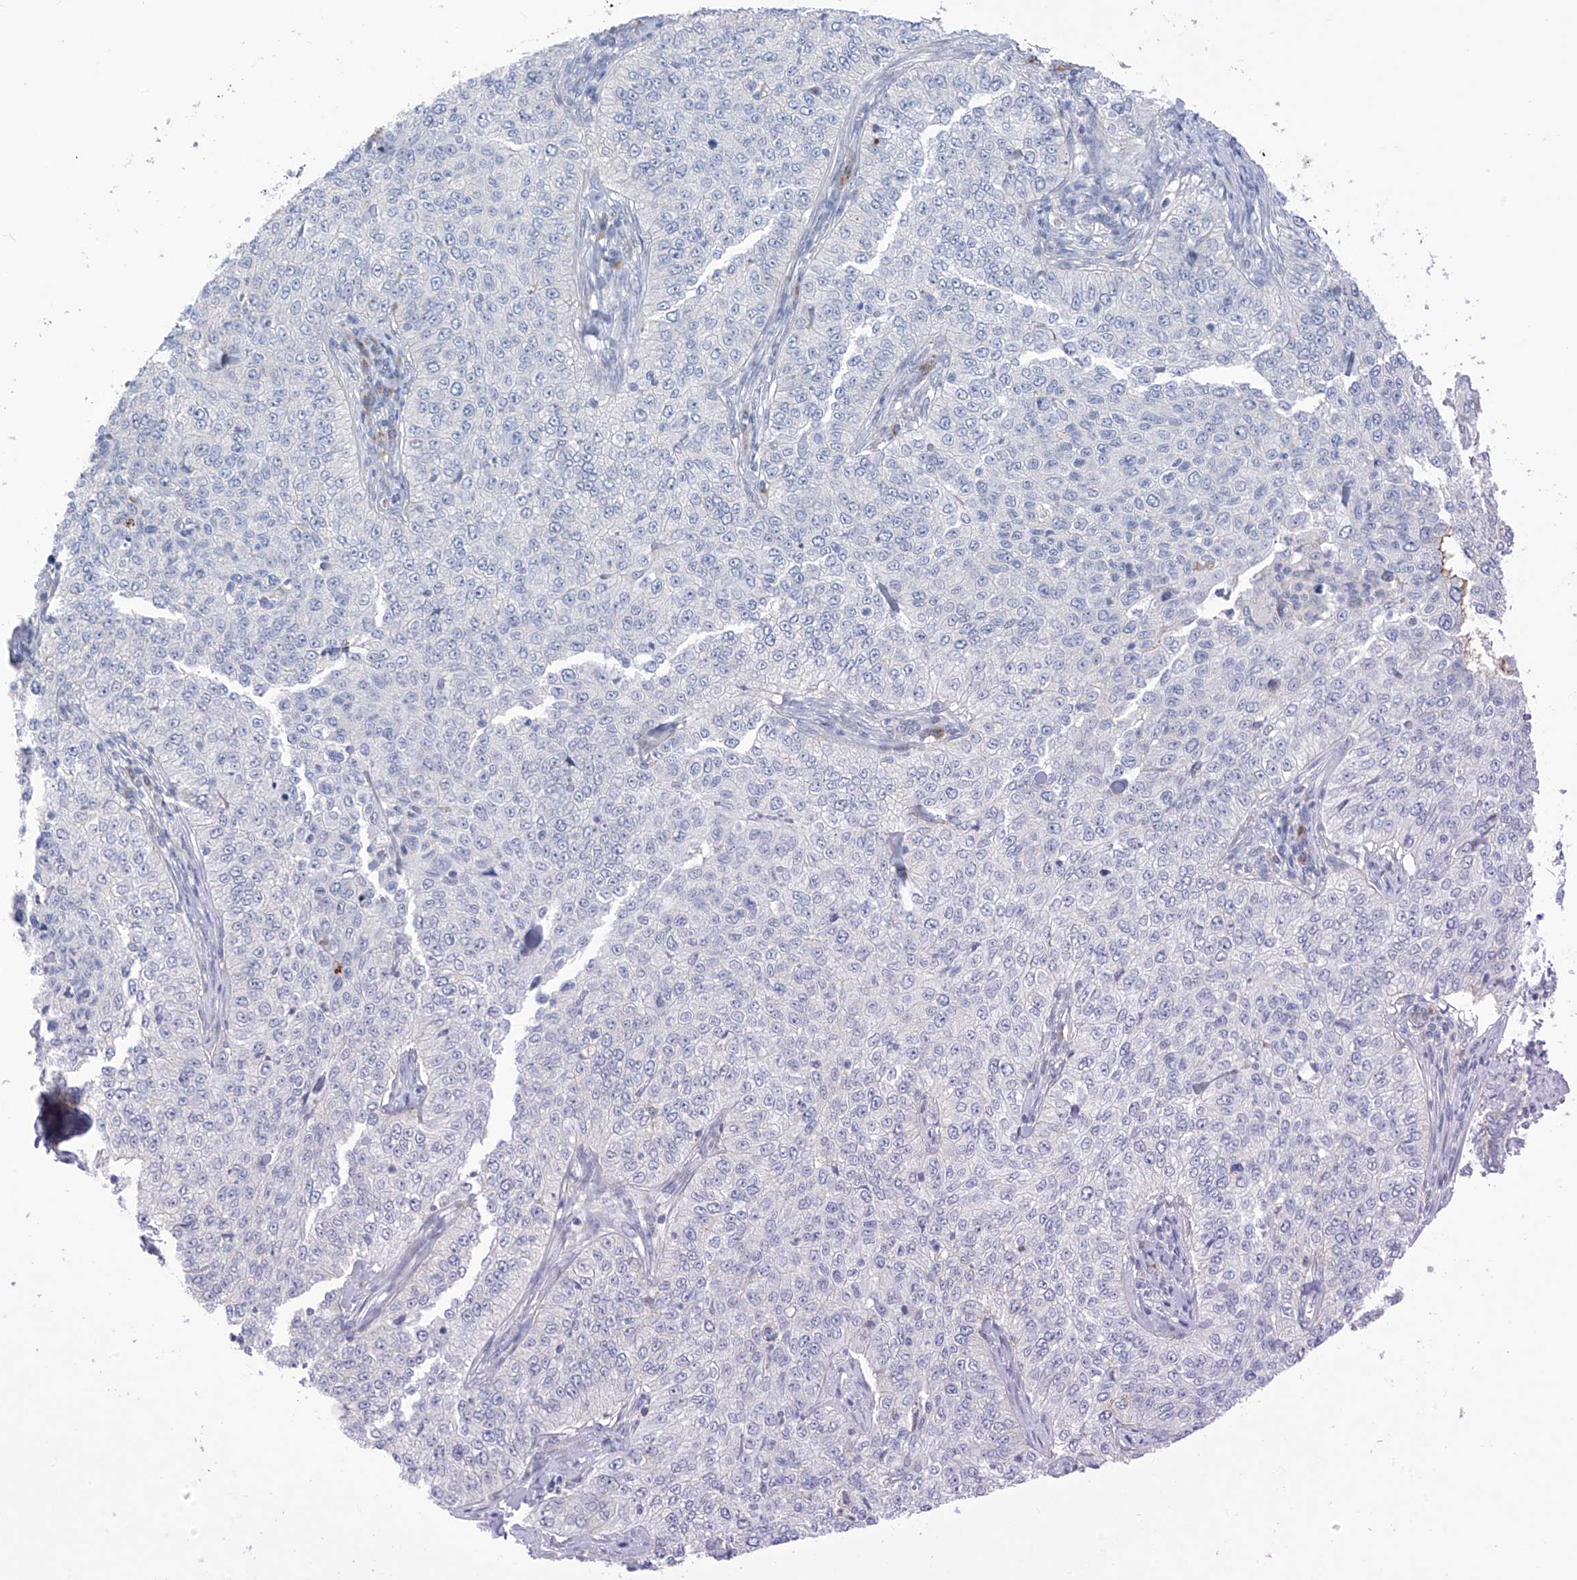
{"staining": {"intensity": "negative", "quantity": "none", "location": "none"}, "tissue": "cervical cancer", "cell_type": "Tumor cells", "image_type": "cancer", "snomed": [{"axis": "morphology", "description": "Squamous cell carcinoma, NOS"}, {"axis": "topography", "description": "Cervix"}], "caption": "Cervical cancer was stained to show a protein in brown. There is no significant staining in tumor cells.", "gene": "SLCO4A1", "patient": {"sex": "female", "age": 35}}